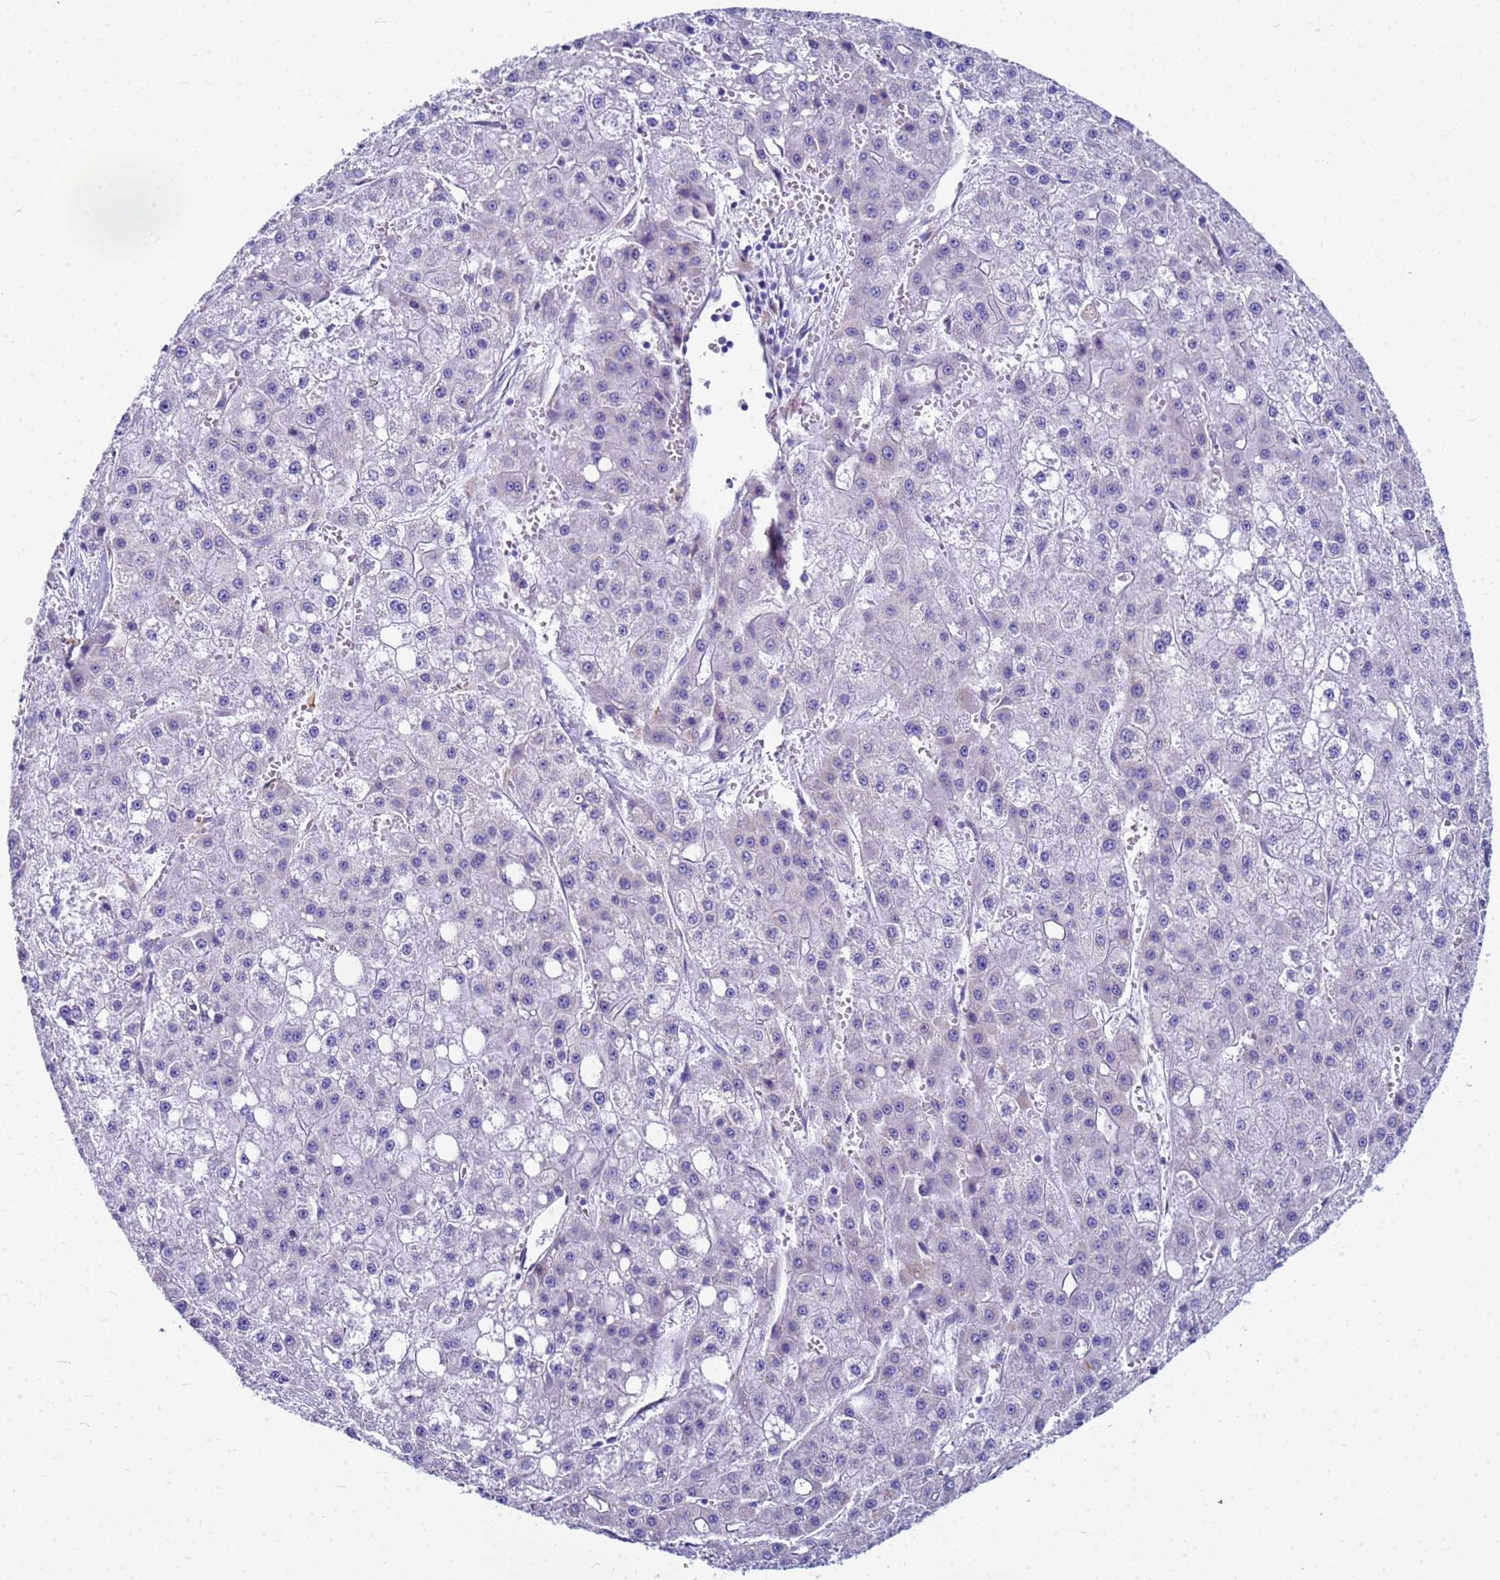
{"staining": {"intensity": "negative", "quantity": "none", "location": "none"}, "tissue": "liver cancer", "cell_type": "Tumor cells", "image_type": "cancer", "snomed": [{"axis": "morphology", "description": "Carcinoma, Hepatocellular, NOS"}, {"axis": "topography", "description": "Liver"}], "caption": "Immunohistochemical staining of human liver hepatocellular carcinoma reveals no significant staining in tumor cells.", "gene": "UBXN2B", "patient": {"sex": "male", "age": 47}}